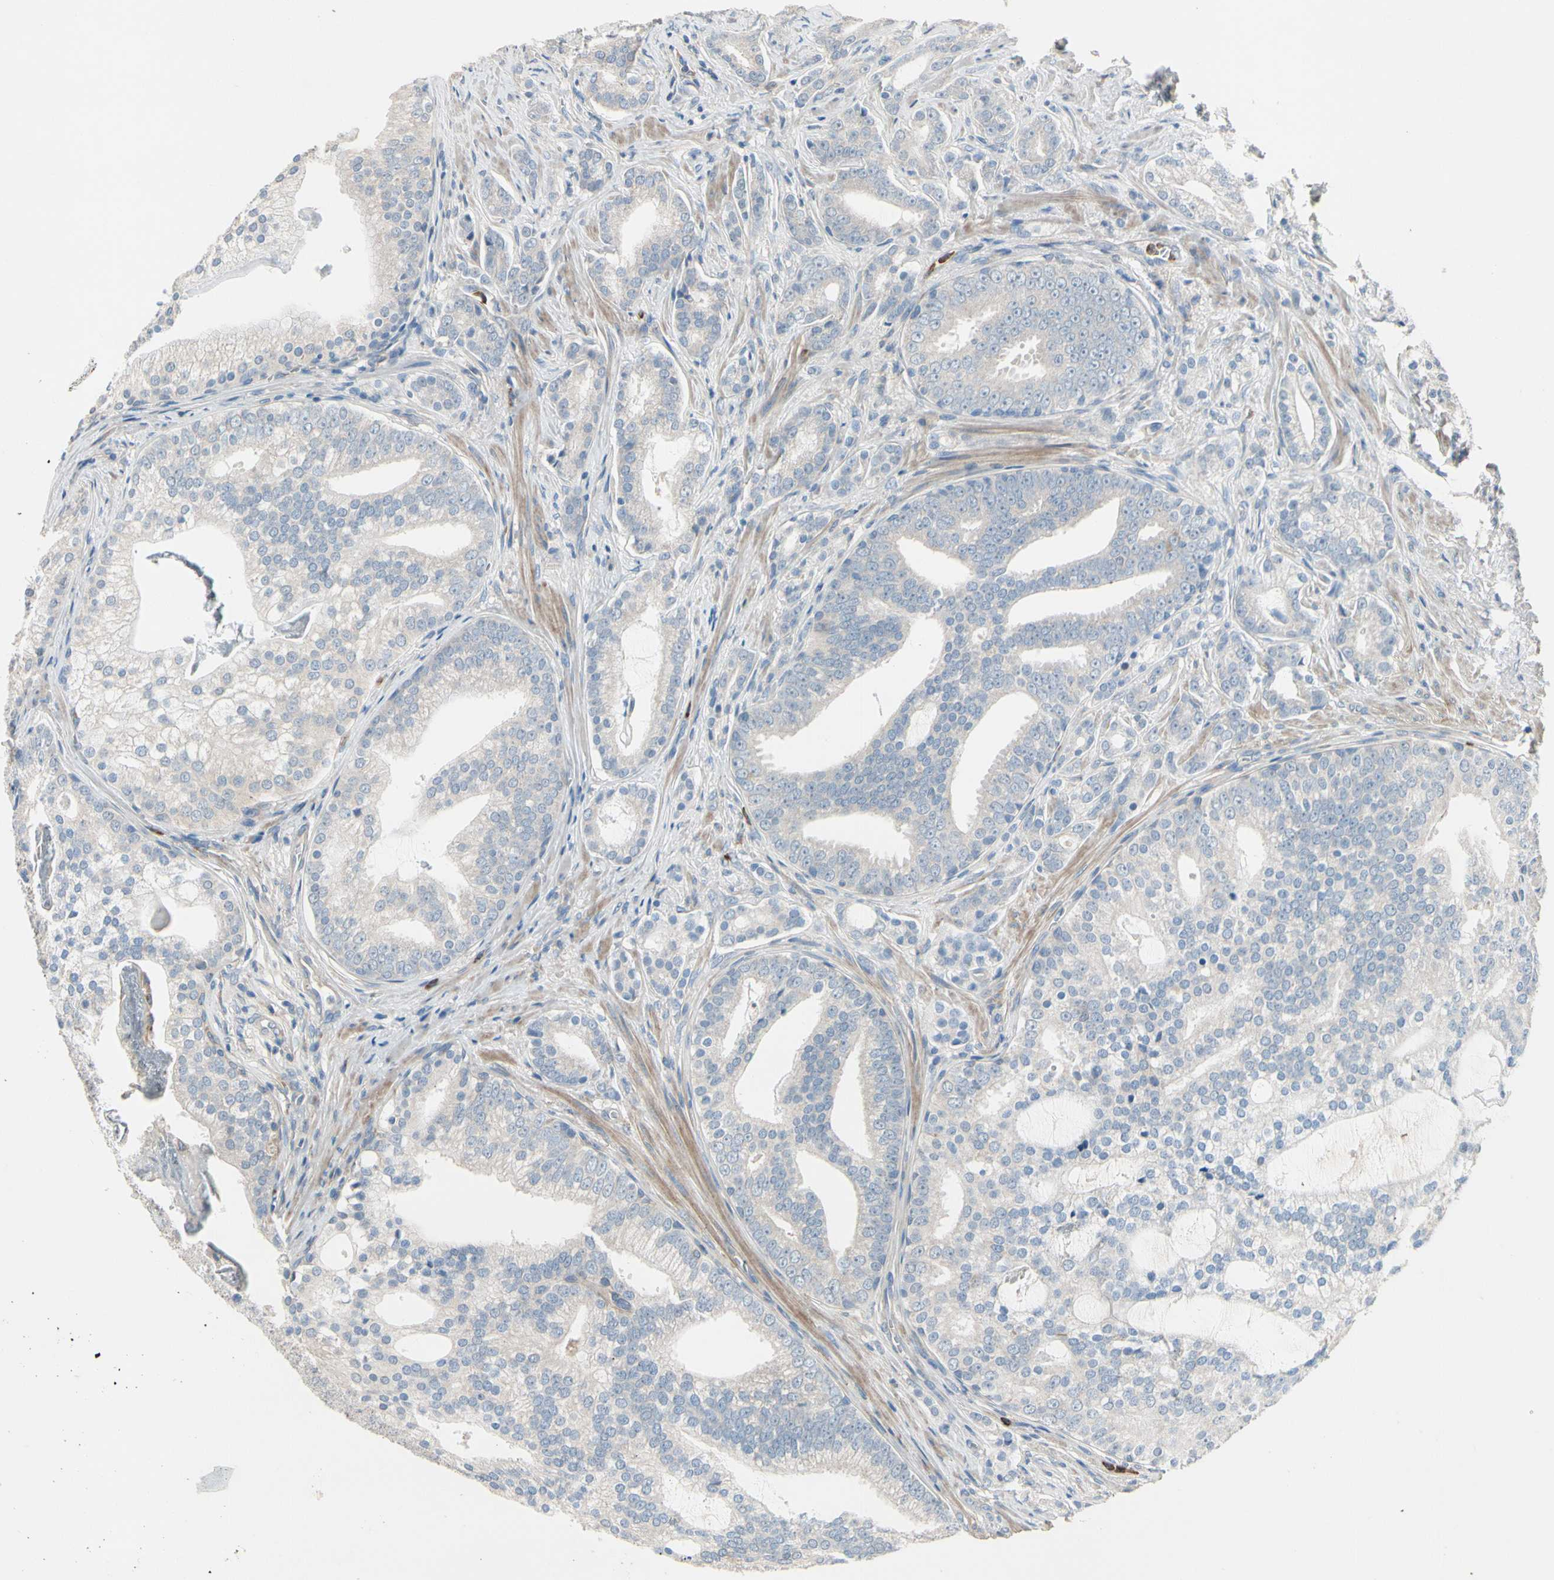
{"staining": {"intensity": "negative", "quantity": "none", "location": "none"}, "tissue": "prostate cancer", "cell_type": "Tumor cells", "image_type": "cancer", "snomed": [{"axis": "morphology", "description": "Adenocarcinoma, Low grade"}, {"axis": "topography", "description": "Prostate"}], "caption": "Protein analysis of prostate cancer exhibits no significant staining in tumor cells.", "gene": "SIGLEC5", "patient": {"sex": "male", "age": 58}}